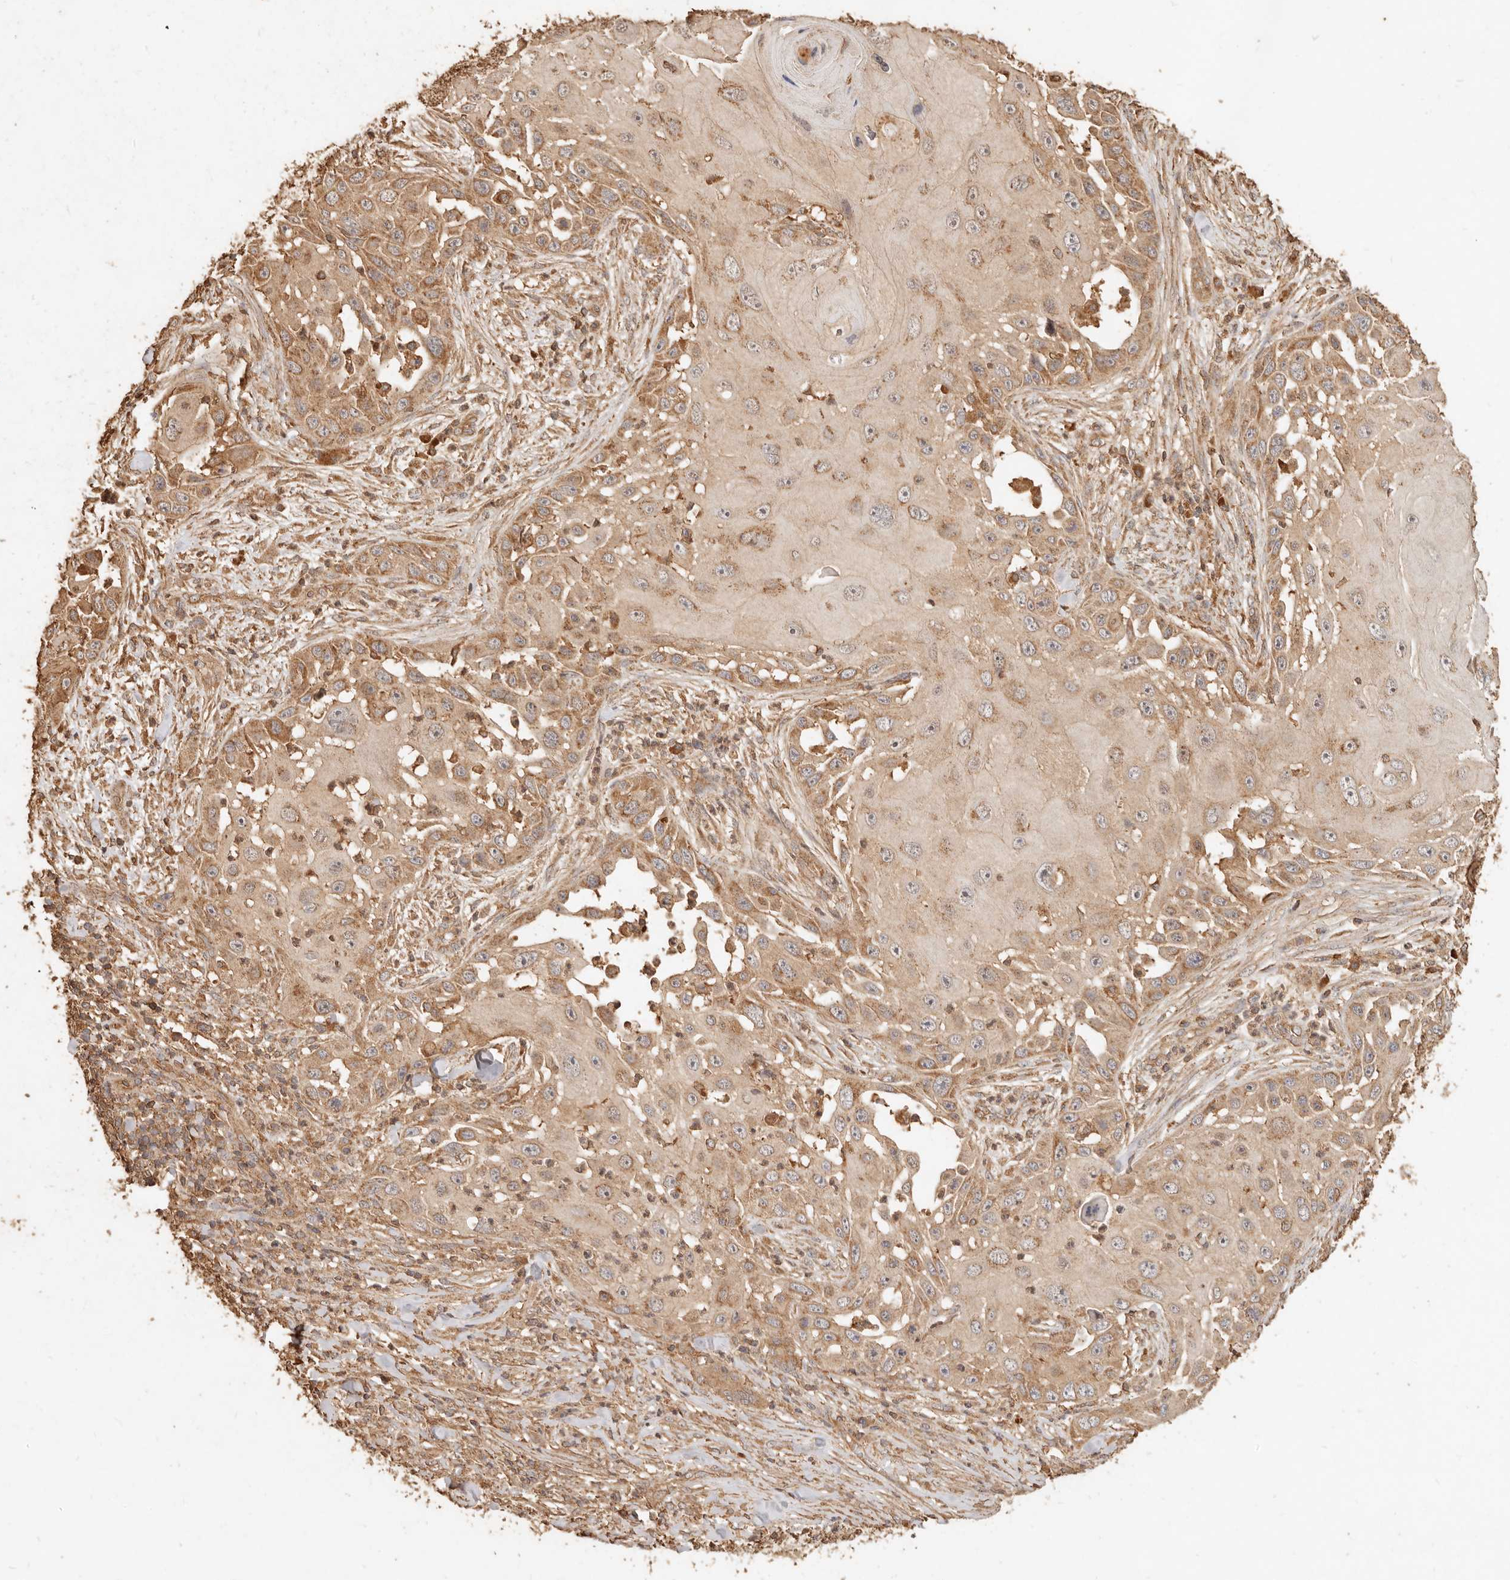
{"staining": {"intensity": "moderate", "quantity": ">75%", "location": "cytoplasmic/membranous"}, "tissue": "skin cancer", "cell_type": "Tumor cells", "image_type": "cancer", "snomed": [{"axis": "morphology", "description": "Squamous cell carcinoma, NOS"}, {"axis": "topography", "description": "Skin"}], "caption": "IHC histopathology image of neoplastic tissue: squamous cell carcinoma (skin) stained using immunohistochemistry (IHC) exhibits medium levels of moderate protein expression localized specifically in the cytoplasmic/membranous of tumor cells, appearing as a cytoplasmic/membranous brown color.", "gene": "FAM180B", "patient": {"sex": "female", "age": 44}}